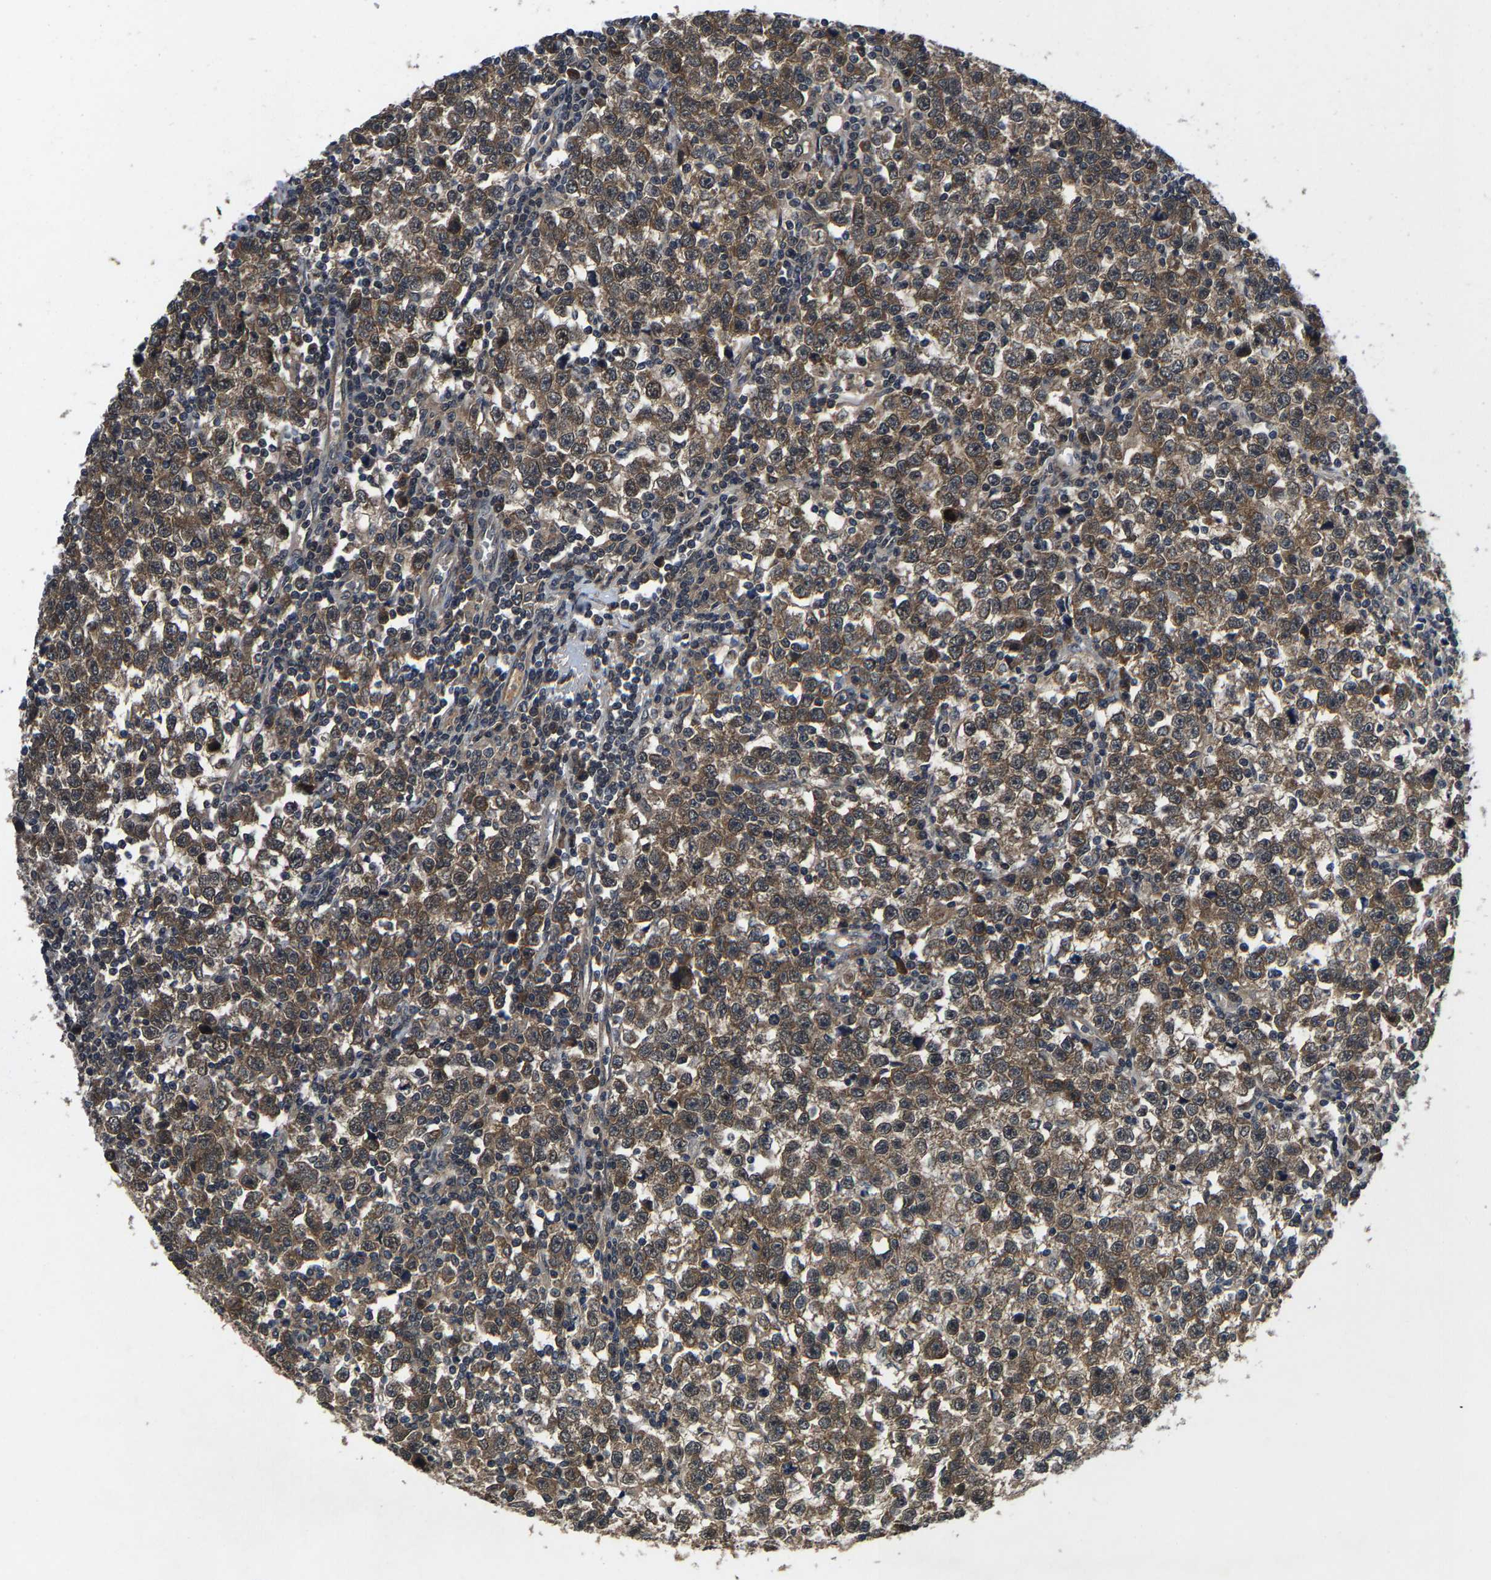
{"staining": {"intensity": "moderate", "quantity": ">75%", "location": "cytoplasmic/membranous,nuclear"}, "tissue": "testis cancer", "cell_type": "Tumor cells", "image_type": "cancer", "snomed": [{"axis": "morphology", "description": "Seminoma, NOS"}, {"axis": "topography", "description": "Testis"}], "caption": "A photomicrograph of testis seminoma stained for a protein demonstrates moderate cytoplasmic/membranous and nuclear brown staining in tumor cells.", "gene": "HUWE1", "patient": {"sex": "male", "age": 43}}